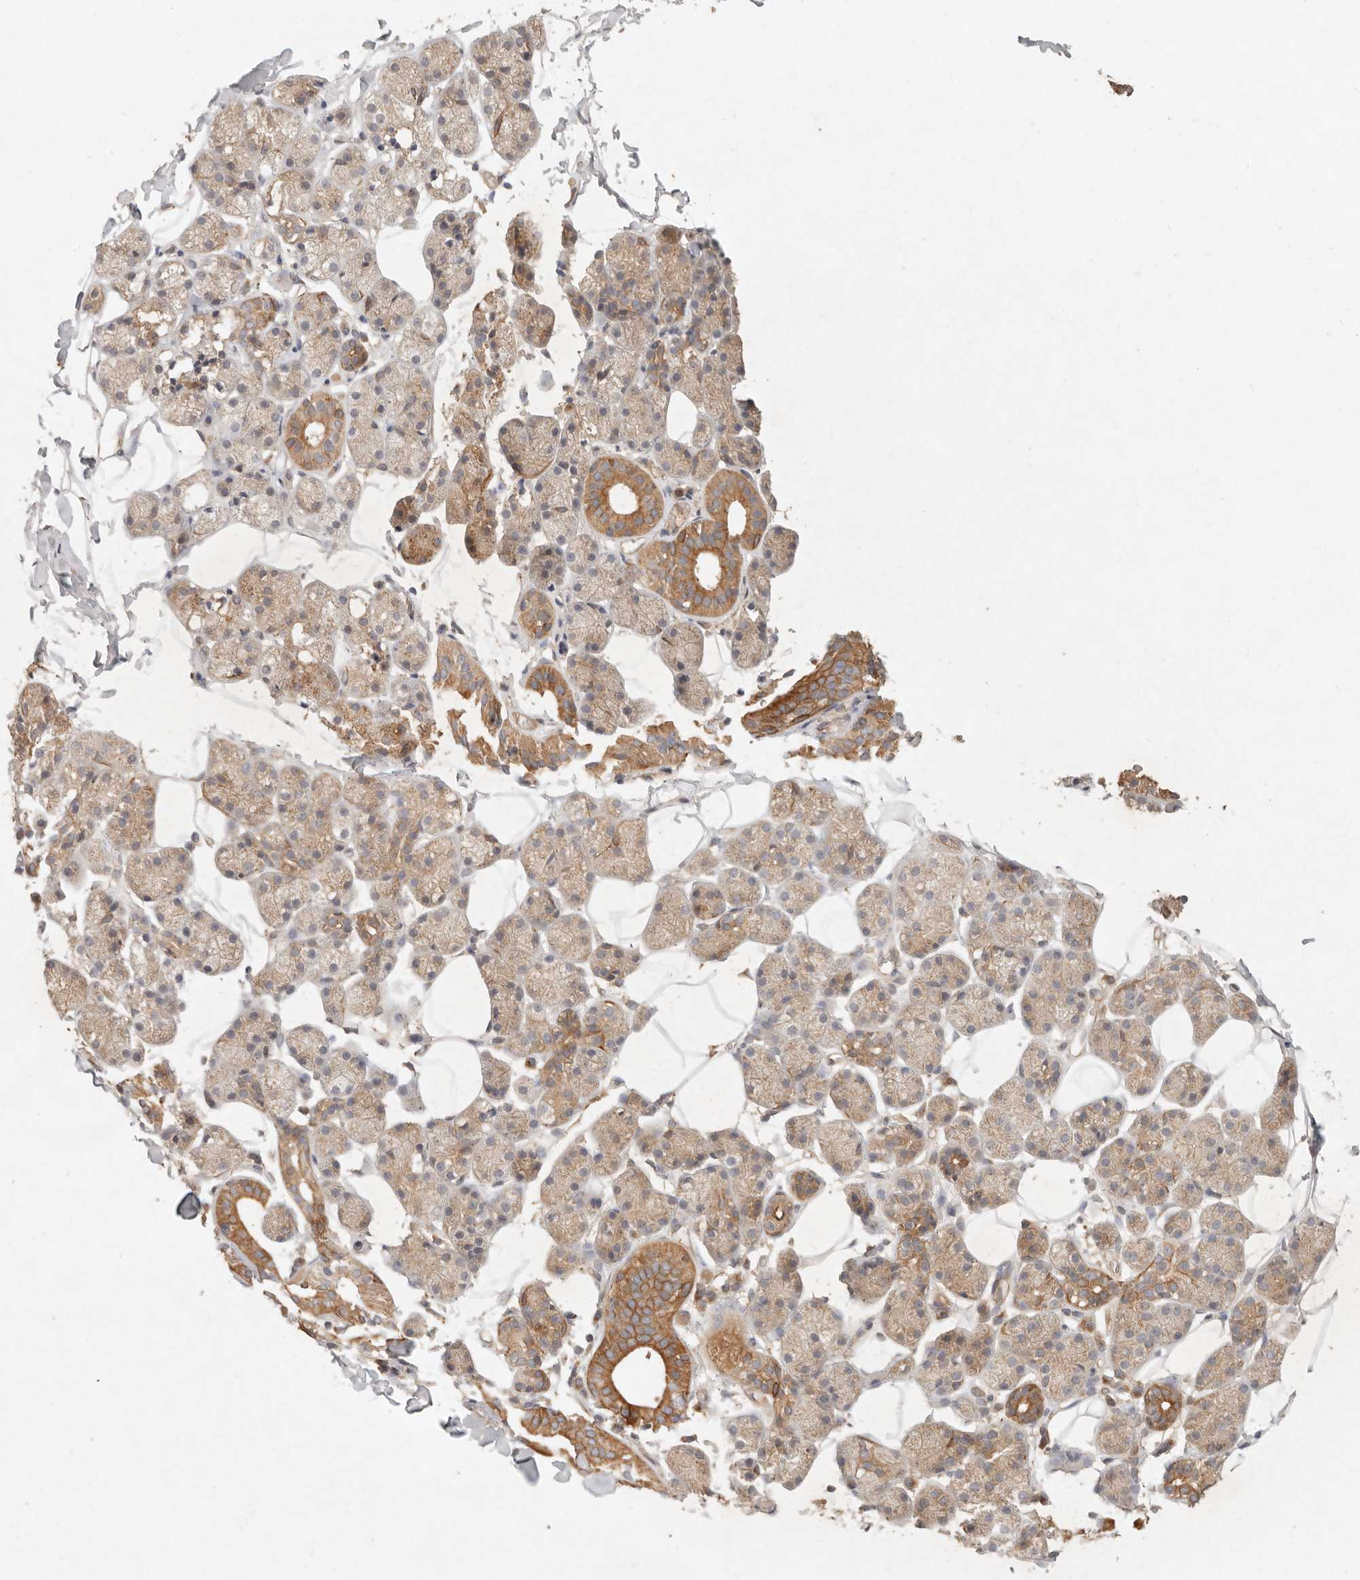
{"staining": {"intensity": "moderate", "quantity": ">75%", "location": "cytoplasmic/membranous"}, "tissue": "salivary gland", "cell_type": "Glandular cells", "image_type": "normal", "snomed": [{"axis": "morphology", "description": "Normal tissue, NOS"}, {"axis": "topography", "description": "Salivary gland"}], "caption": "Salivary gland stained with DAB (3,3'-diaminobenzidine) immunohistochemistry (IHC) displays medium levels of moderate cytoplasmic/membranous positivity in about >75% of glandular cells.", "gene": "HECTD3", "patient": {"sex": "female", "age": 33}}